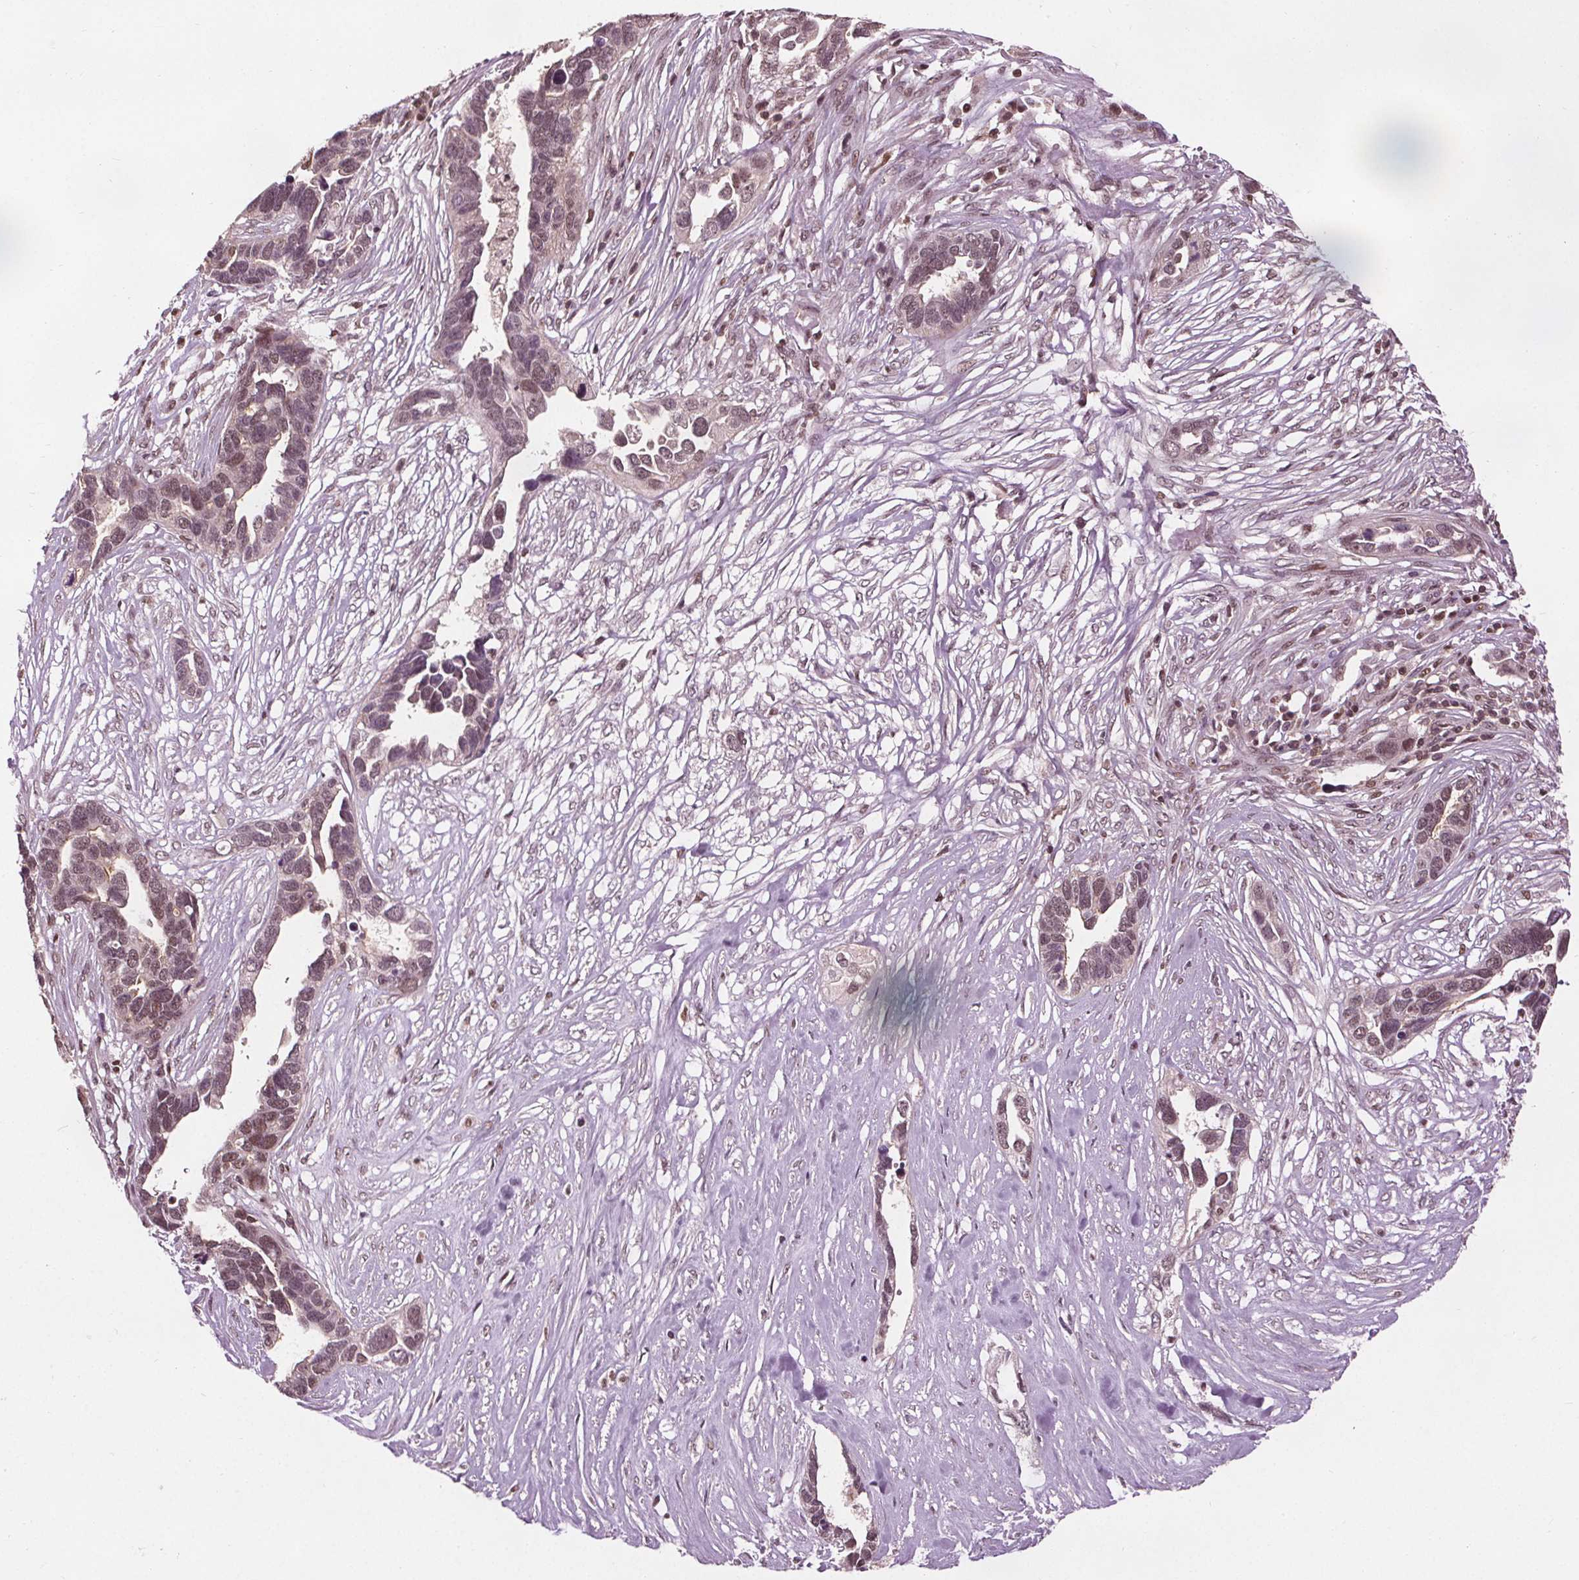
{"staining": {"intensity": "weak", "quantity": "25%-75%", "location": "nuclear"}, "tissue": "ovarian cancer", "cell_type": "Tumor cells", "image_type": "cancer", "snomed": [{"axis": "morphology", "description": "Cystadenocarcinoma, serous, NOS"}, {"axis": "topography", "description": "Ovary"}], "caption": "Ovarian cancer stained for a protein reveals weak nuclear positivity in tumor cells.", "gene": "DDX11", "patient": {"sex": "female", "age": 54}}